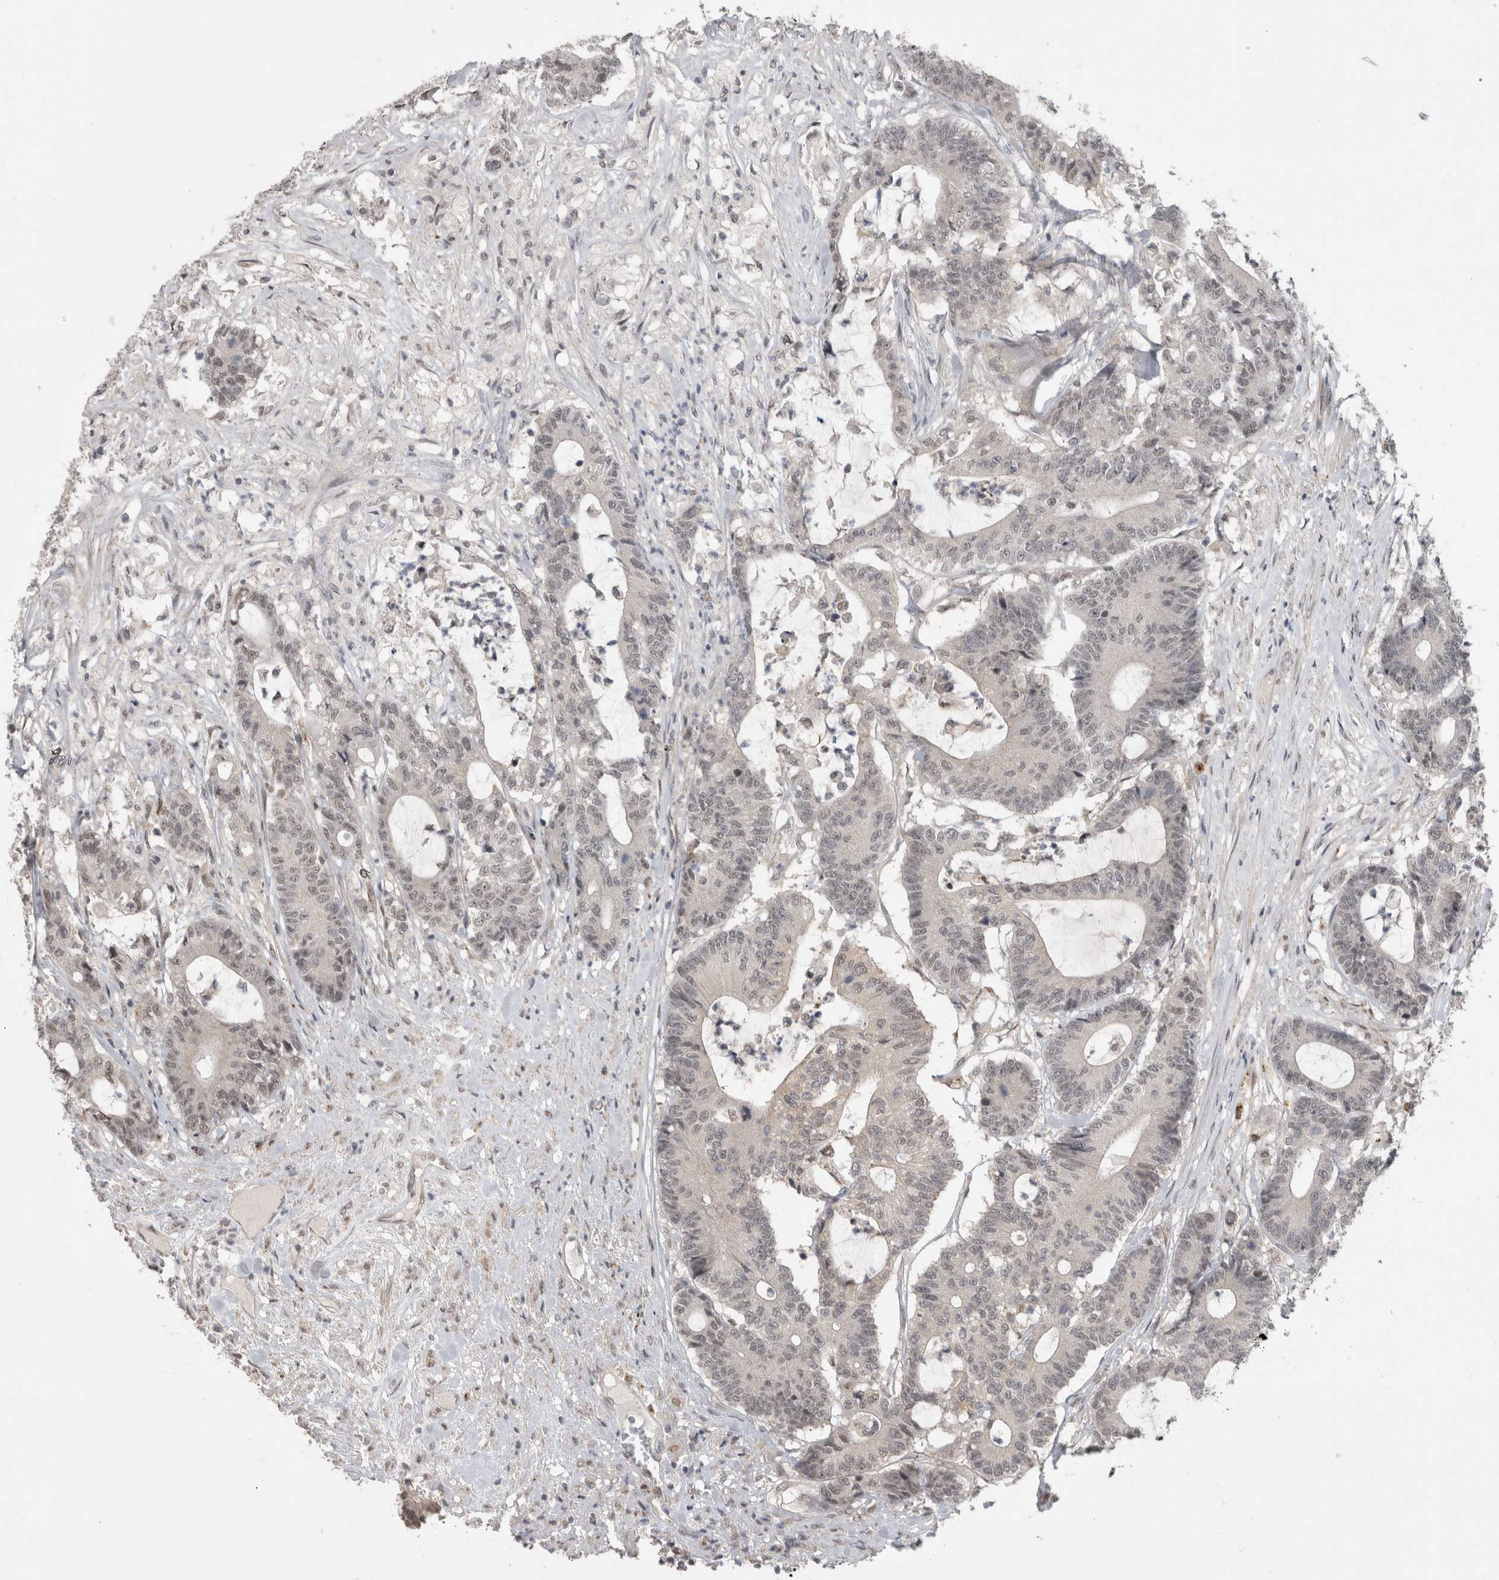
{"staining": {"intensity": "negative", "quantity": "none", "location": "none"}, "tissue": "colorectal cancer", "cell_type": "Tumor cells", "image_type": "cancer", "snomed": [{"axis": "morphology", "description": "Adenocarcinoma, NOS"}, {"axis": "topography", "description": "Colon"}], "caption": "Histopathology image shows no protein positivity in tumor cells of colorectal cancer tissue.", "gene": "MTBP", "patient": {"sex": "female", "age": 84}}